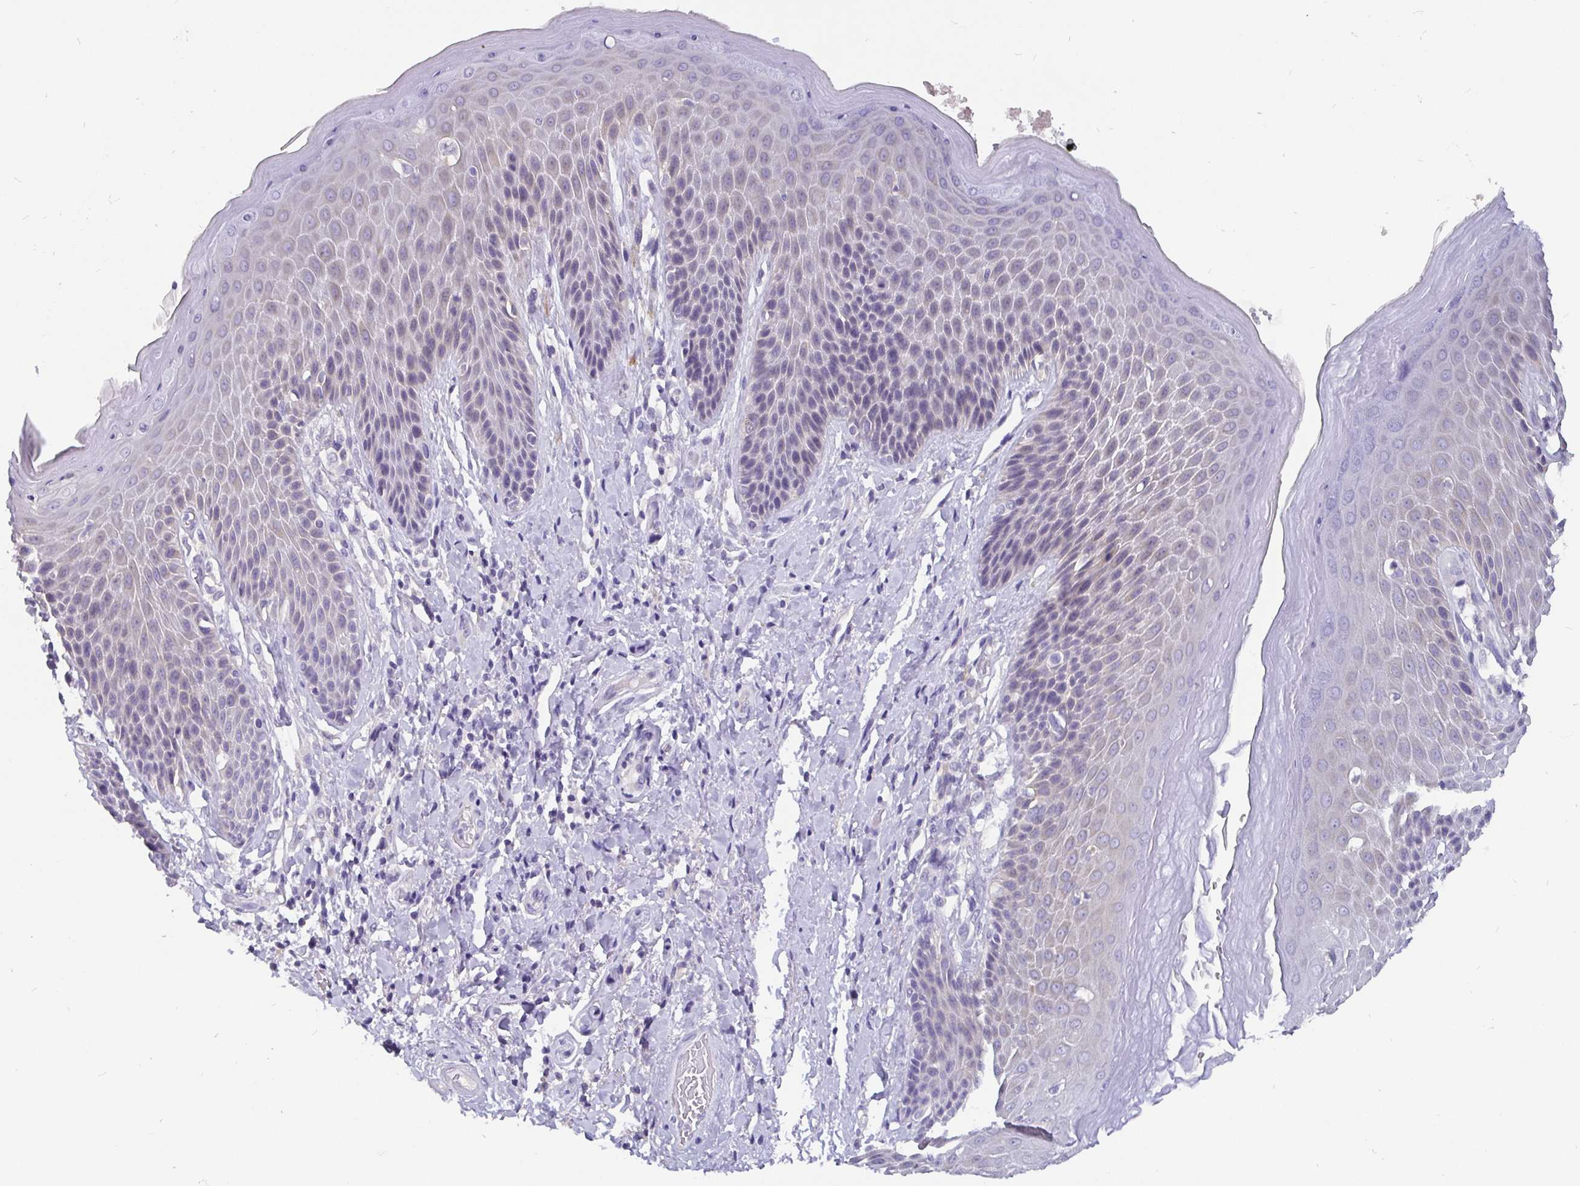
{"staining": {"intensity": "negative", "quantity": "none", "location": "none"}, "tissue": "skin", "cell_type": "Epidermal cells", "image_type": "normal", "snomed": [{"axis": "morphology", "description": "Normal tissue, NOS"}, {"axis": "topography", "description": "Anal"}, {"axis": "topography", "description": "Peripheral nerve tissue"}], "caption": "DAB immunohistochemical staining of benign human skin reveals no significant staining in epidermal cells. (Brightfield microscopy of DAB IHC at high magnification).", "gene": "ADAMTS6", "patient": {"sex": "male", "age": 51}}